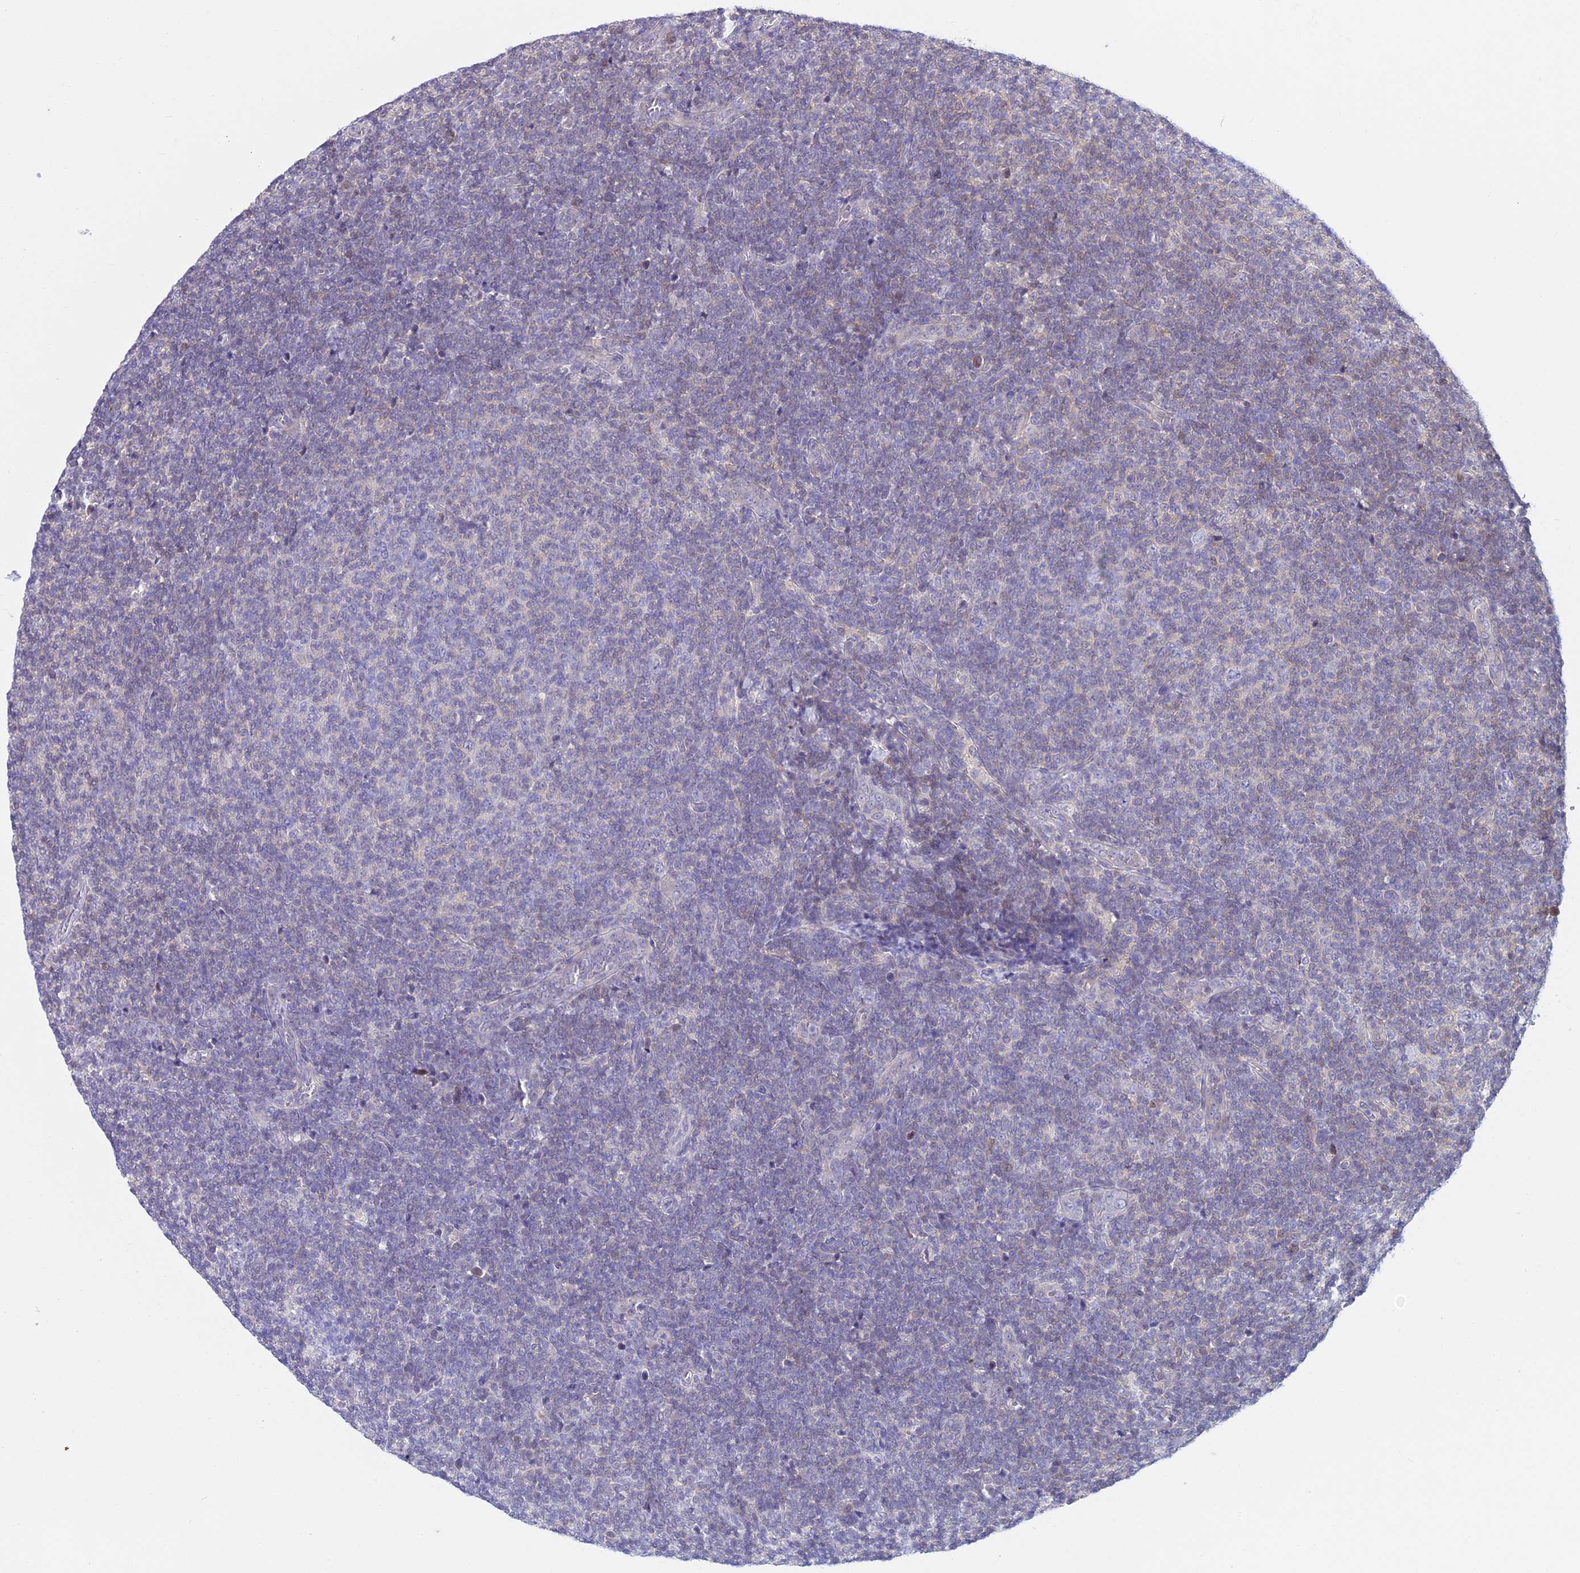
{"staining": {"intensity": "negative", "quantity": "none", "location": "none"}, "tissue": "lymphoma", "cell_type": "Tumor cells", "image_type": "cancer", "snomed": [{"axis": "morphology", "description": "Malignant lymphoma, non-Hodgkin's type, Low grade"}, {"axis": "topography", "description": "Lymph node"}], "caption": "This is a image of immunohistochemistry staining of lymphoma, which shows no expression in tumor cells.", "gene": "ZMIZ1", "patient": {"sex": "male", "age": 66}}